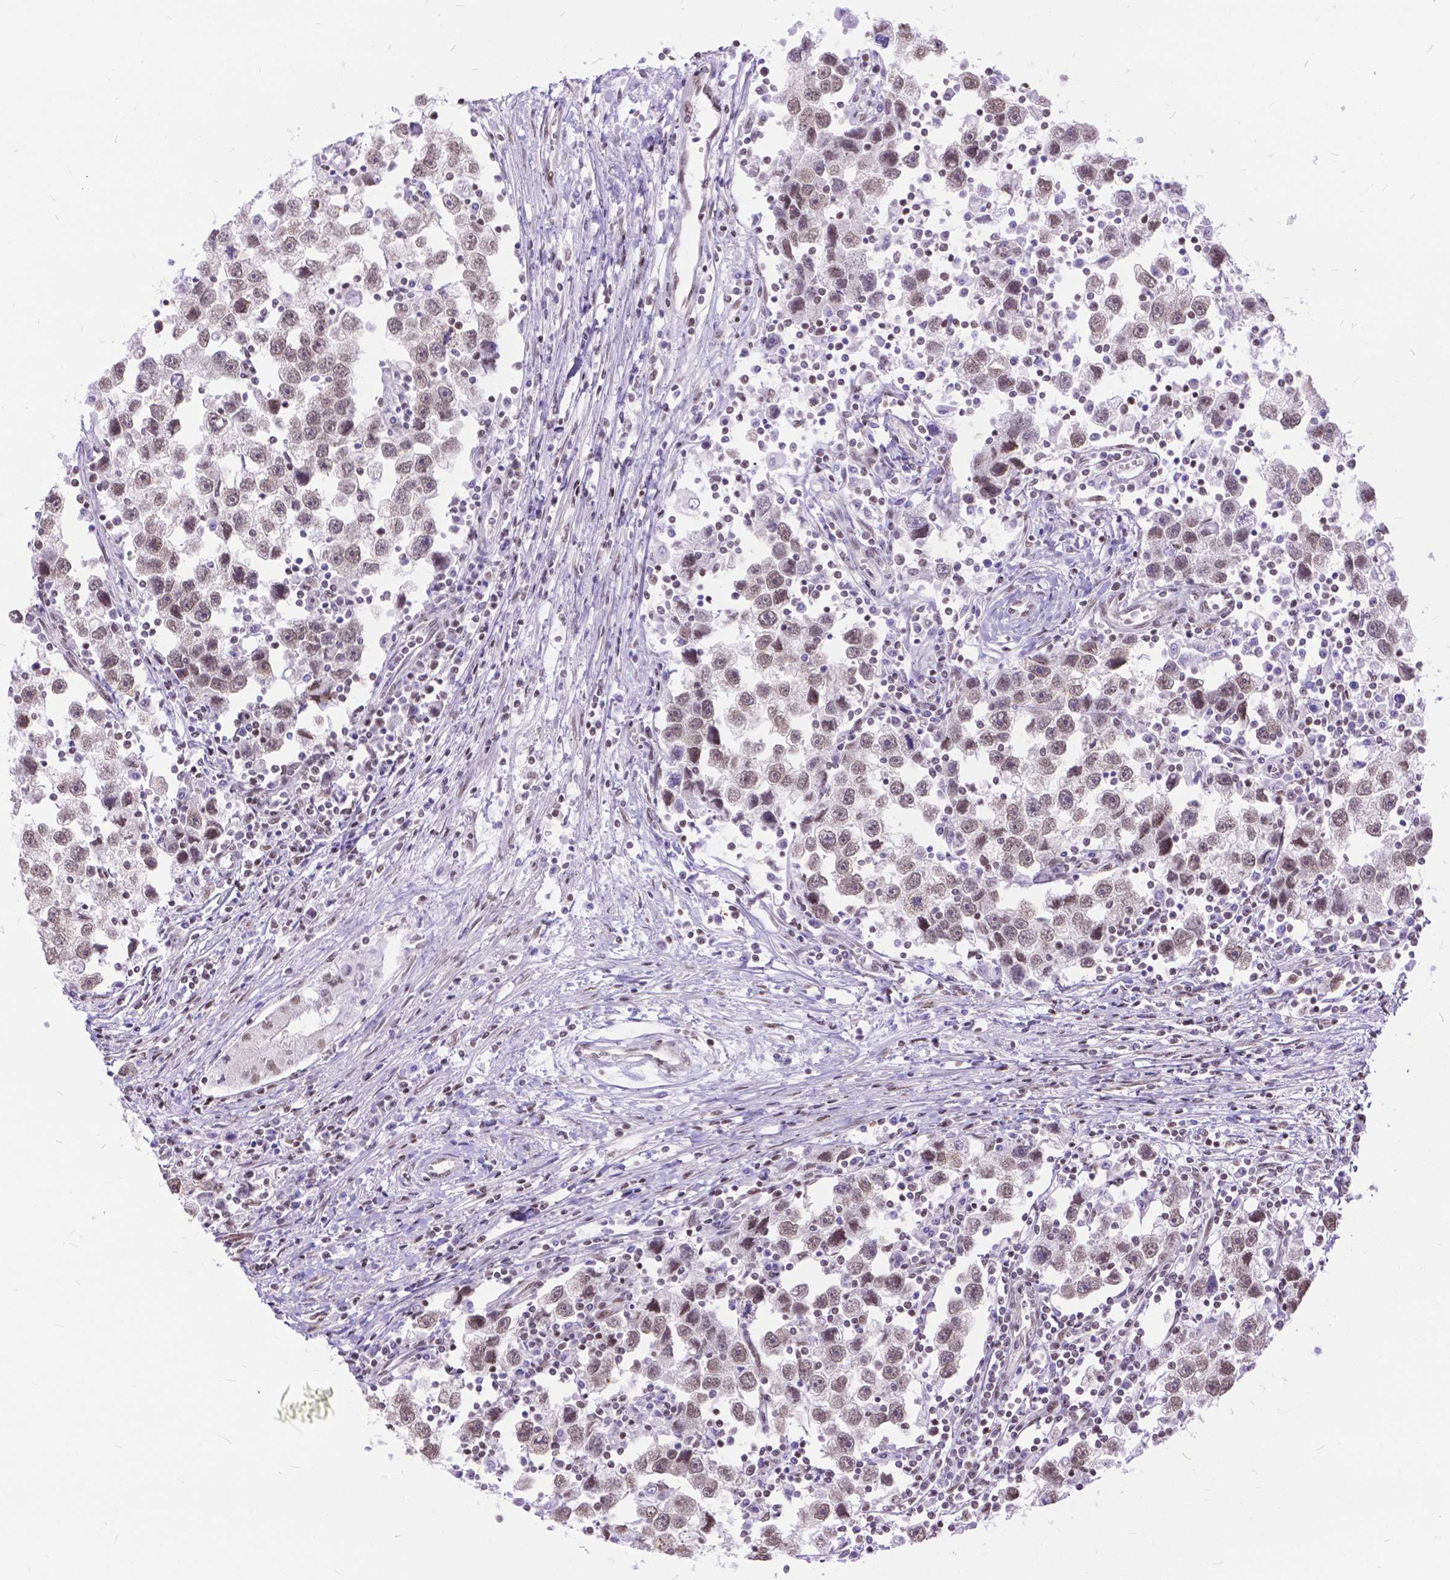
{"staining": {"intensity": "weak", "quantity": ">75%", "location": "nuclear"}, "tissue": "testis cancer", "cell_type": "Tumor cells", "image_type": "cancer", "snomed": [{"axis": "morphology", "description": "Seminoma, NOS"}, {"axis": "topography", "description": "Testis"}], "caption": "Immunohistochemical staining of human testis seminoma shows low levels of weak nuclear protein positivity in approximately >75% of tumor cells.", "gene": "FAM124B", "patient": {"sex": "male", "age": 30}}